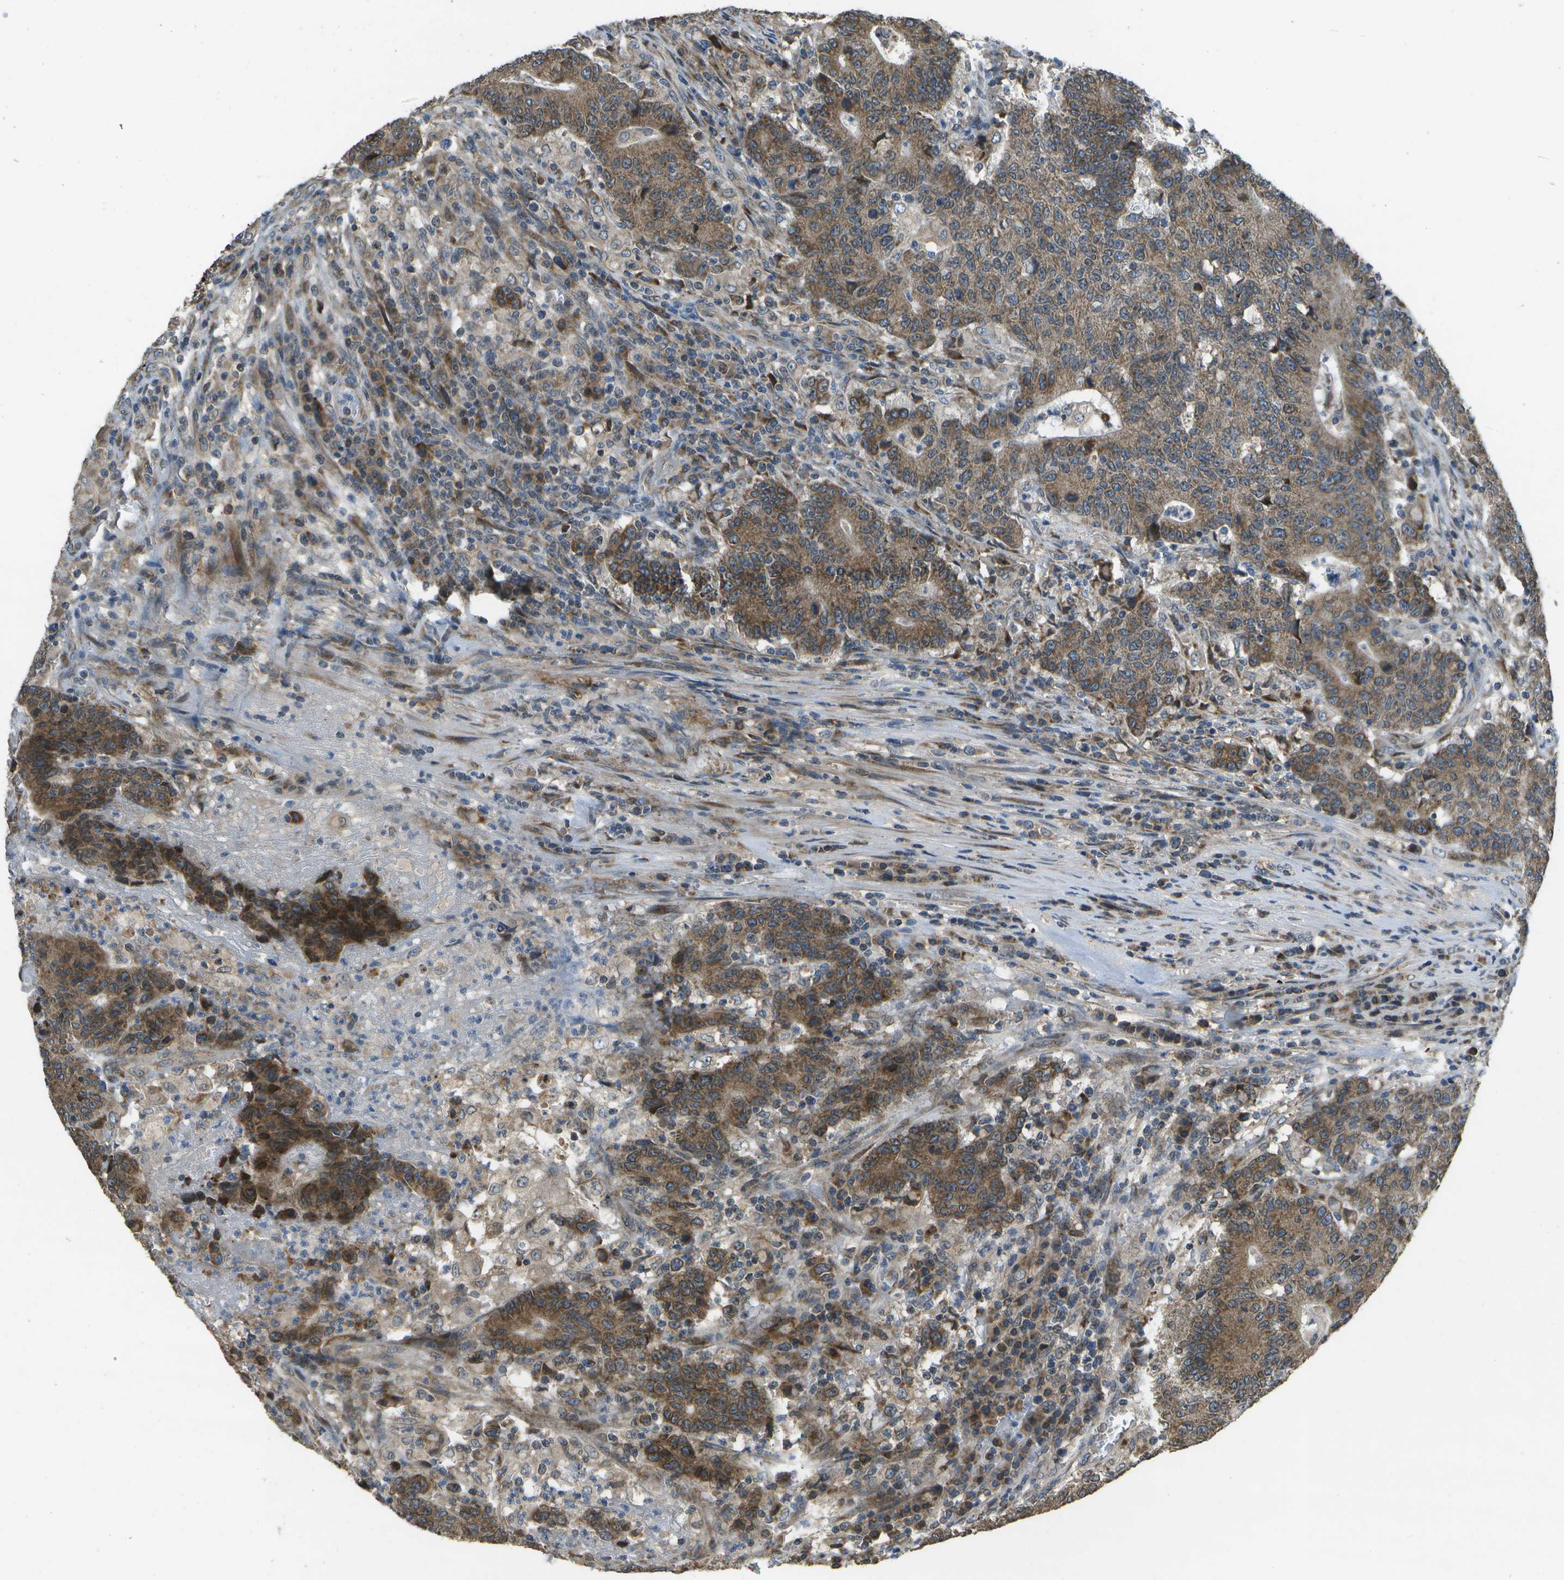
{"staining": {"intensity": "moderate", "quantity": ">75%", "location": "cytoplasmic/membranous"}, "tissue": "colorectal cancer", "cell_type": "Tumor cells", "image_type": "cancer", "snomed": [{"axis": "morphology", "description": "Normal tissue, NOS"}, {"axis": "morphology", "description": "Adenocarcinoma, NOS"}, {"axis": "topography", "description": "Colon"}], "caption": "Tumor cells show medium levels of moderate cytoplasmic/membranous staining in approximately >75% of cells in human adenocarcinoma (colorectal).", "gene": "HFE", "patient": {"sex": "female", "age": 75}}